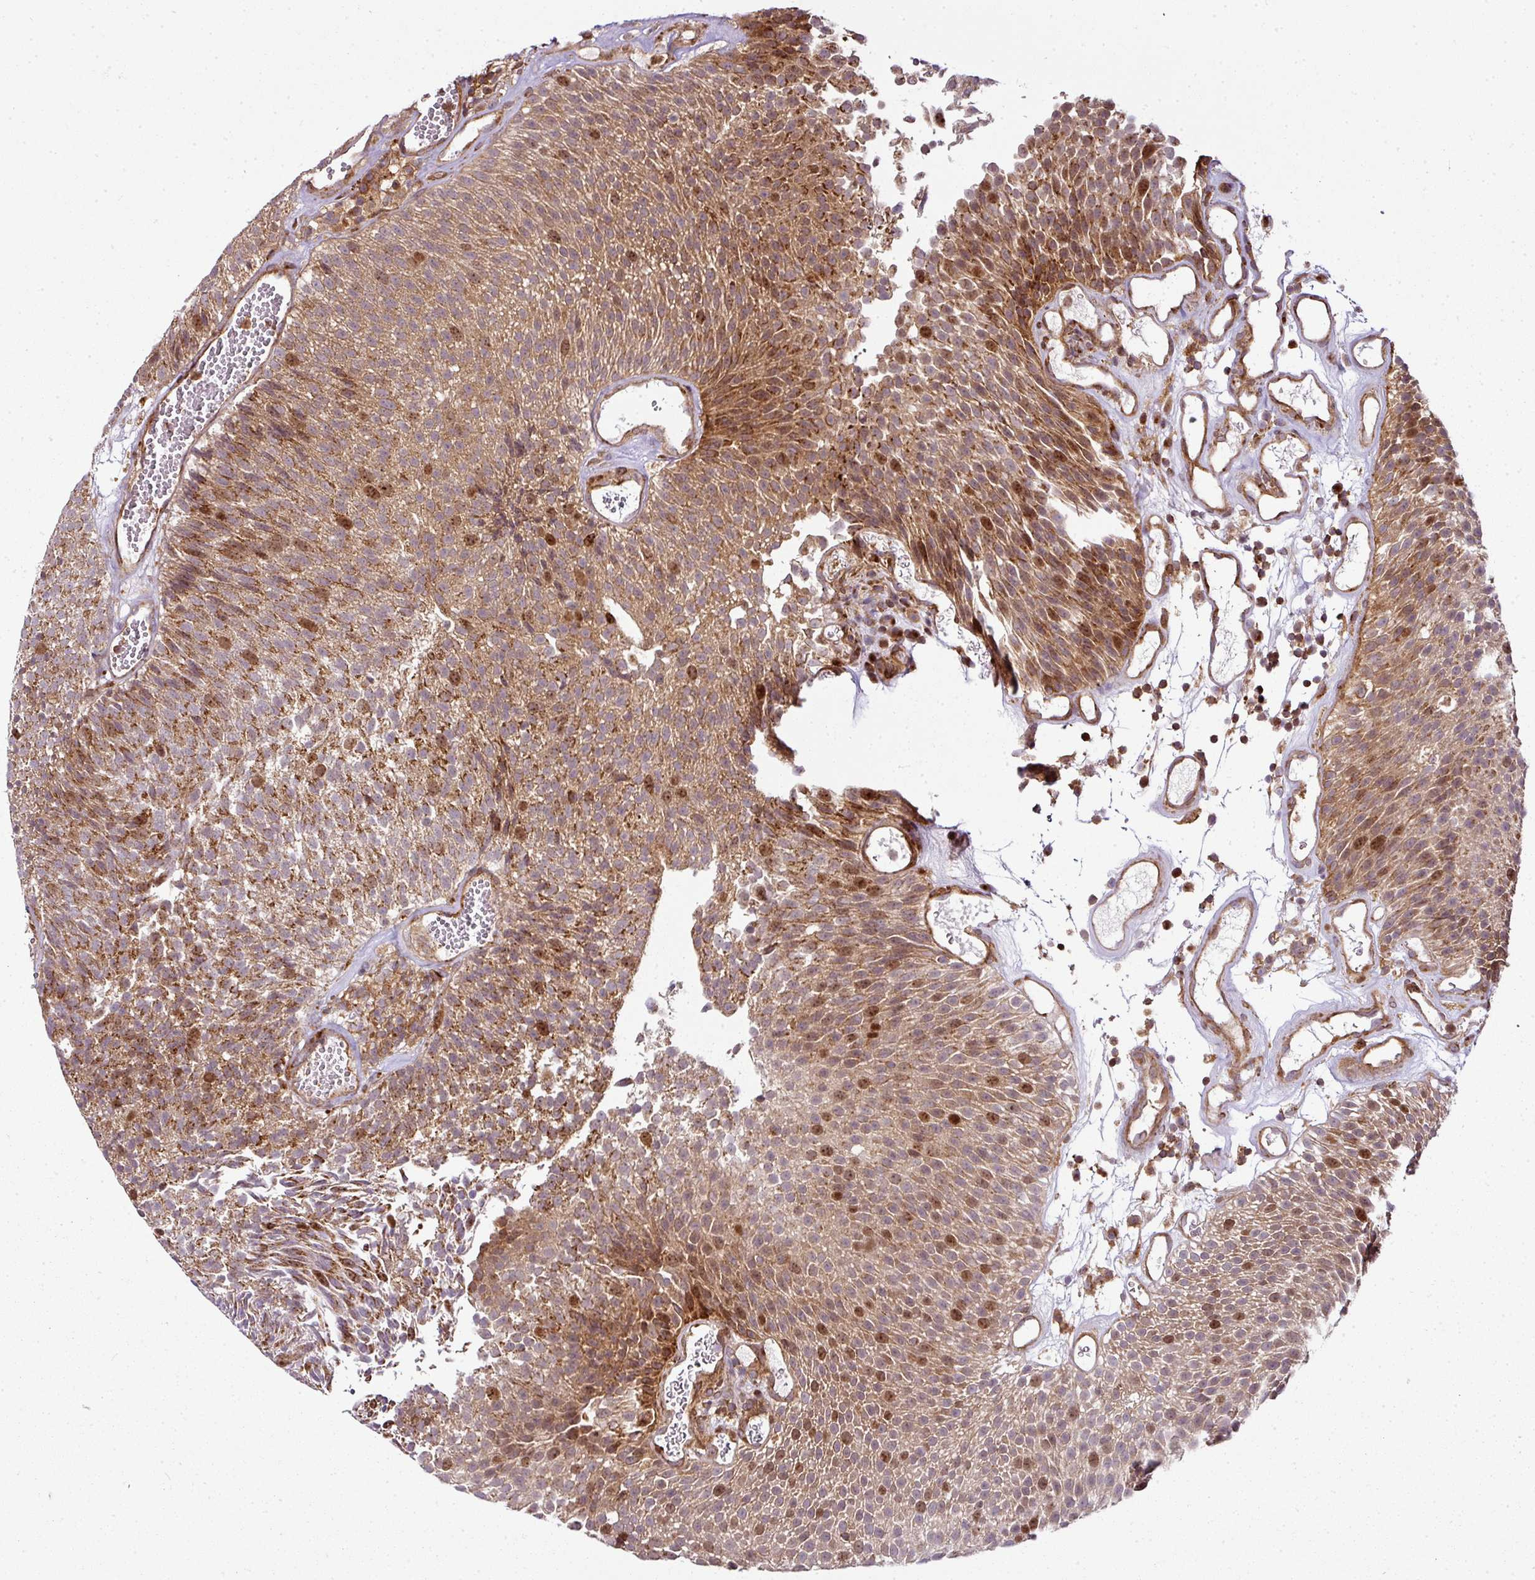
{"staining": {"intensity": "moderate", "quantity": ">75%", "location": "cytoplasmic/membranous,nuclear"}, "tissue": "urothelial cancer", "cell_type": "Tumor cells", "image_type": "cancer", "snomed": [{"axis": "morphology", "description": "Urothelial carcinoma, Low grade"}, {"axis": "topography", "description": "Urinary bladder"}], "caption": "A medium amount of moderate cytoplasmic/membranous and nuclear expression is seen in approximately >75% of tumor cells in urothelial carcinoma (low-grade) tissue.", "gene": "ATAT1", "patient": {"sex": "female", "age": 79}}